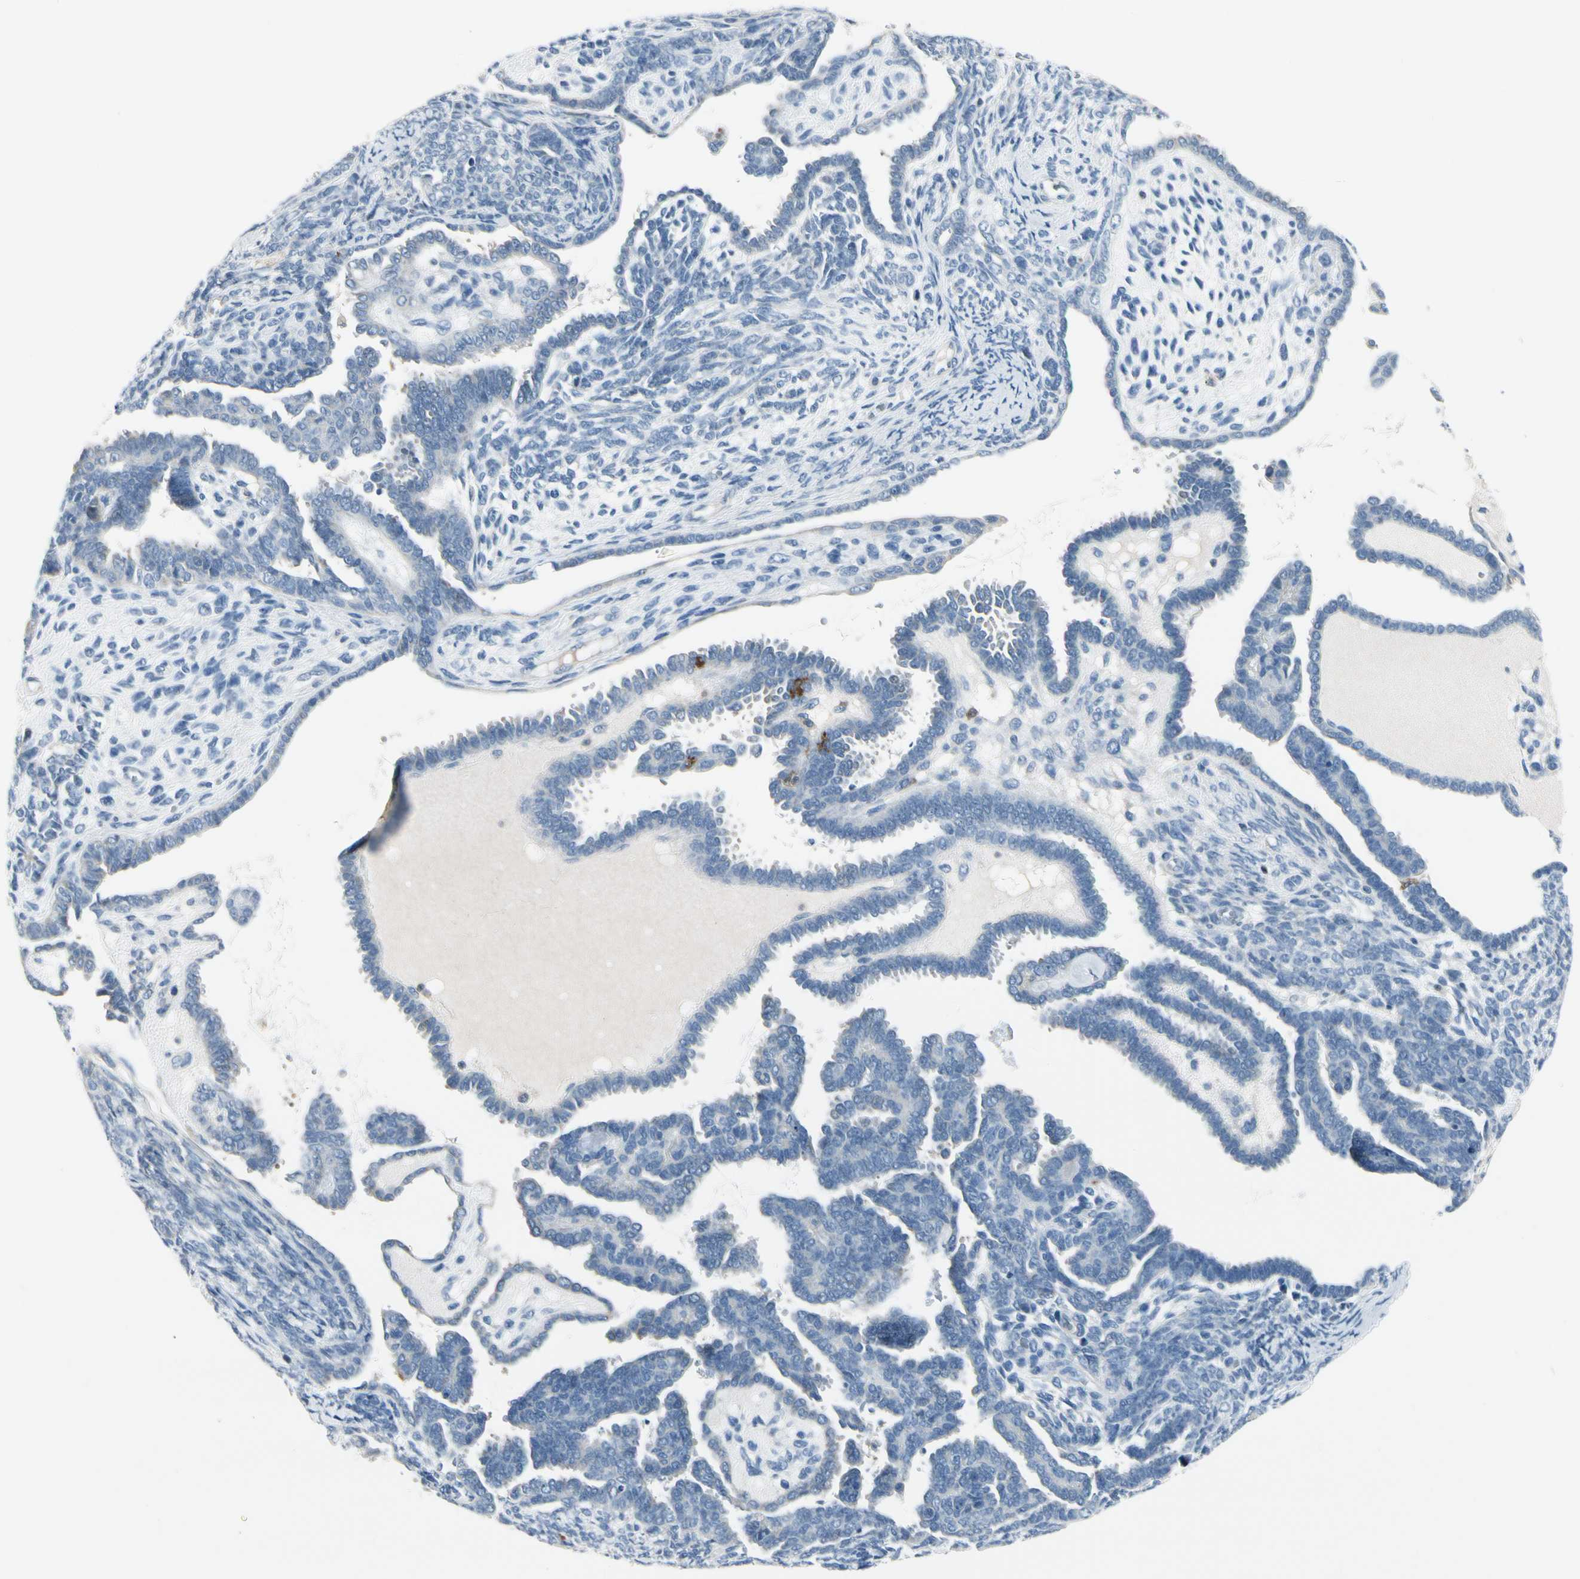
{"staining": {"intensity": "negative", "quantity": "none", "location": "none"}, "tissue": "endometrial cancer", "cell_type": "Tumor cells", "image_type": "cancer", "snomed": [{"axis": "morphology", "description": "Neoplasm, malignant, NOS"}, {"axis": "topography", "description": "Endometrium"}], "caption": "The image demonstrates no staining of tumor cells in endometrial cancer (neoplasm (malignant)). Brightfield microscopy of immunohistochemistry stained with DAB (brown) and hematoxylin (blue), captured at high magnification.", "gene": "TRAF1", "patient": {"sex": "female", "age": 74}}